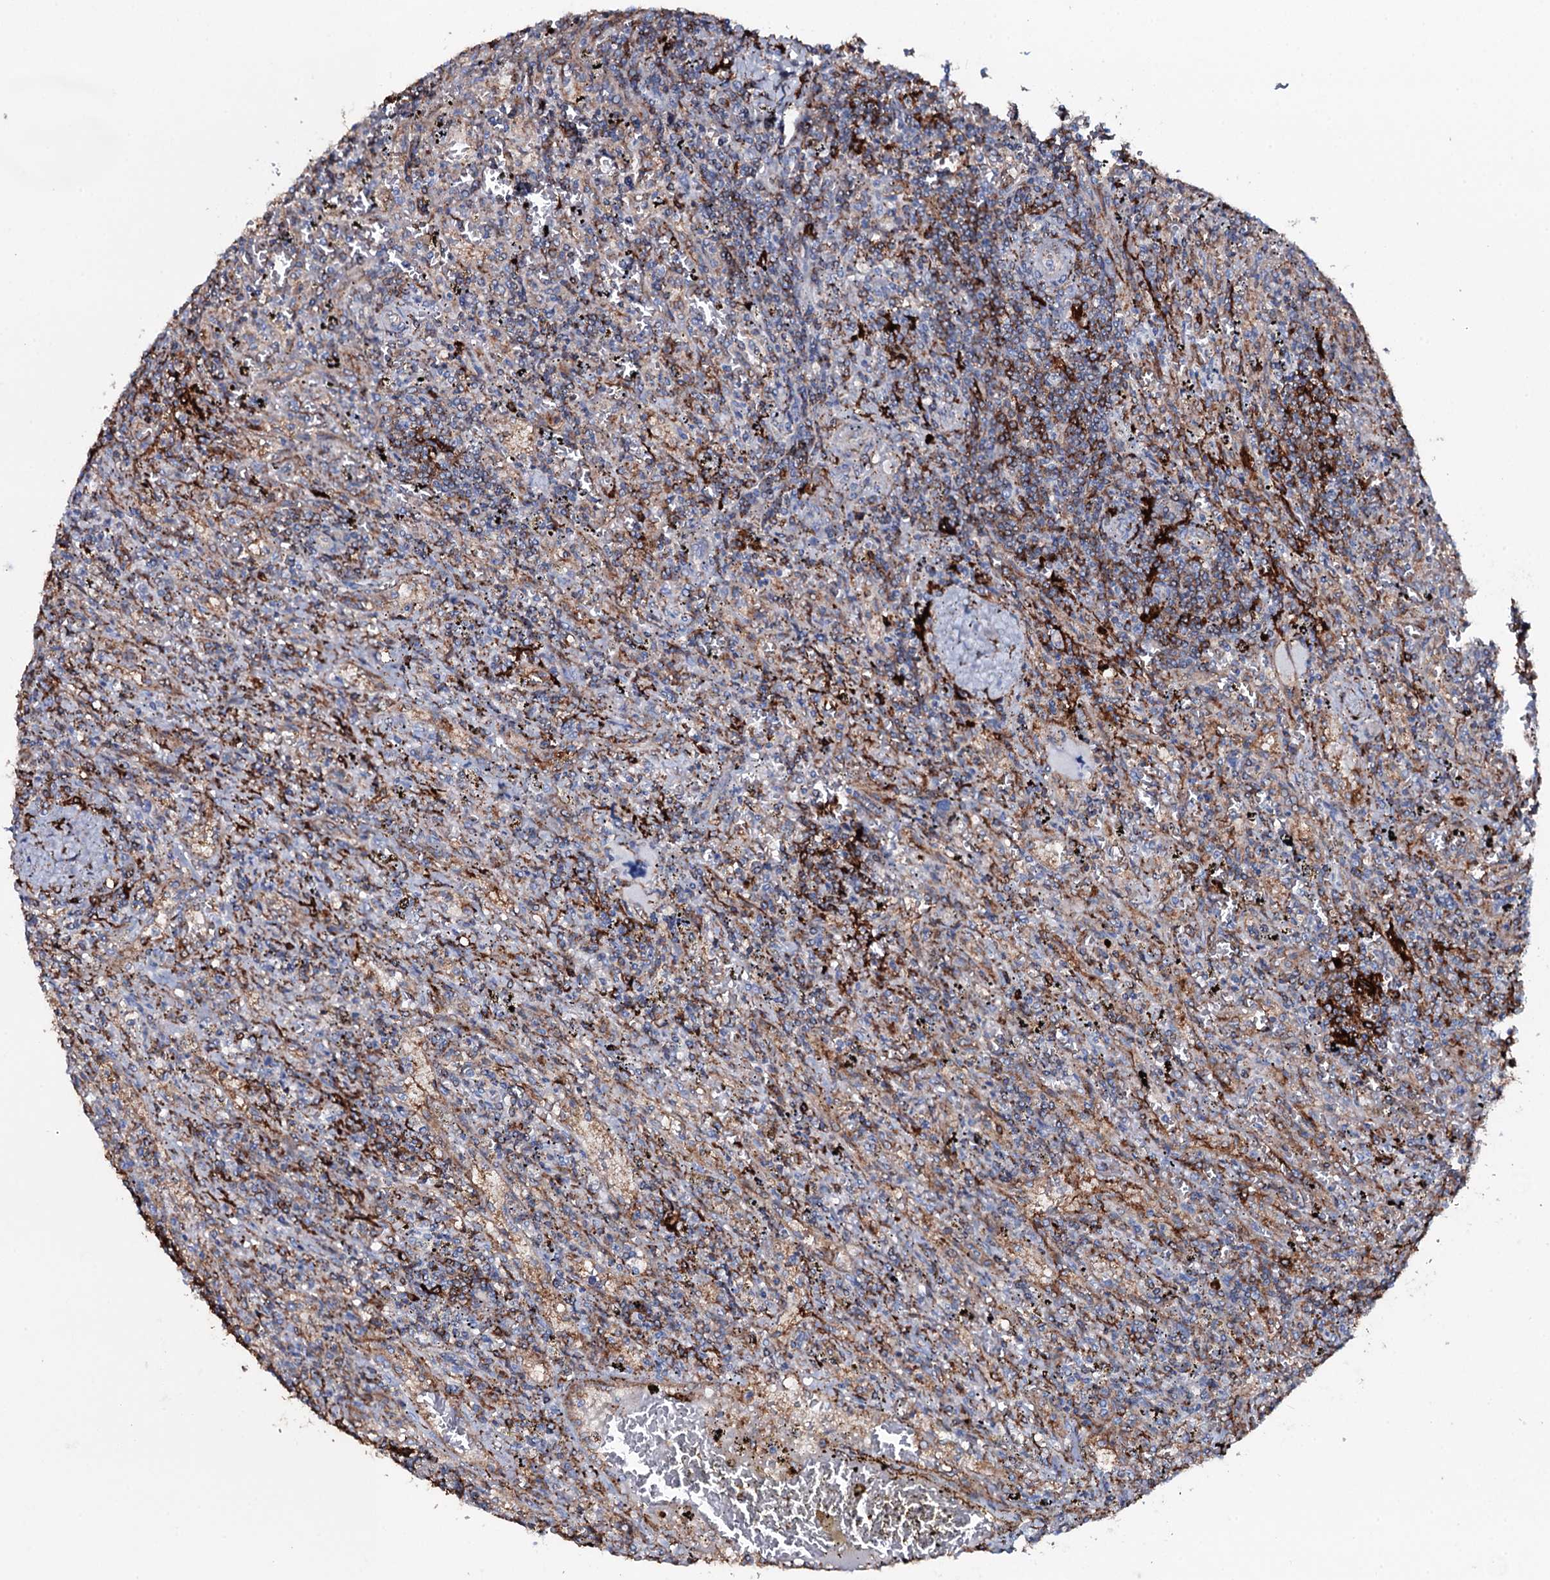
{"staining": {"intensity": "strong", "quantity": "<25%", "location": "cytoplasmic/membranous"}, "tissue": "lymphoma", "cell_type": "Tumor cells", "image_type": "cancer", "snomed": [{"axis": "morphology", "description": "Malignant lymphoma, non-Hodgkin's type, Low grade"}, {"axis": "topography", "description": "Spleen"}], "caption": "Protein staining of low-grade malignant lymphoma, non-Hodgkin's type tissue shows strong cytoplasmic/membranous expression in approximately <25% of tumor cells. The staining is performed using DAB brown chromogen to label protein expression. The nuclei are counter-stained blue using hematoxylin.", "gene": "OSBPL2", "patient": {"sex": "male", "age": 76}}